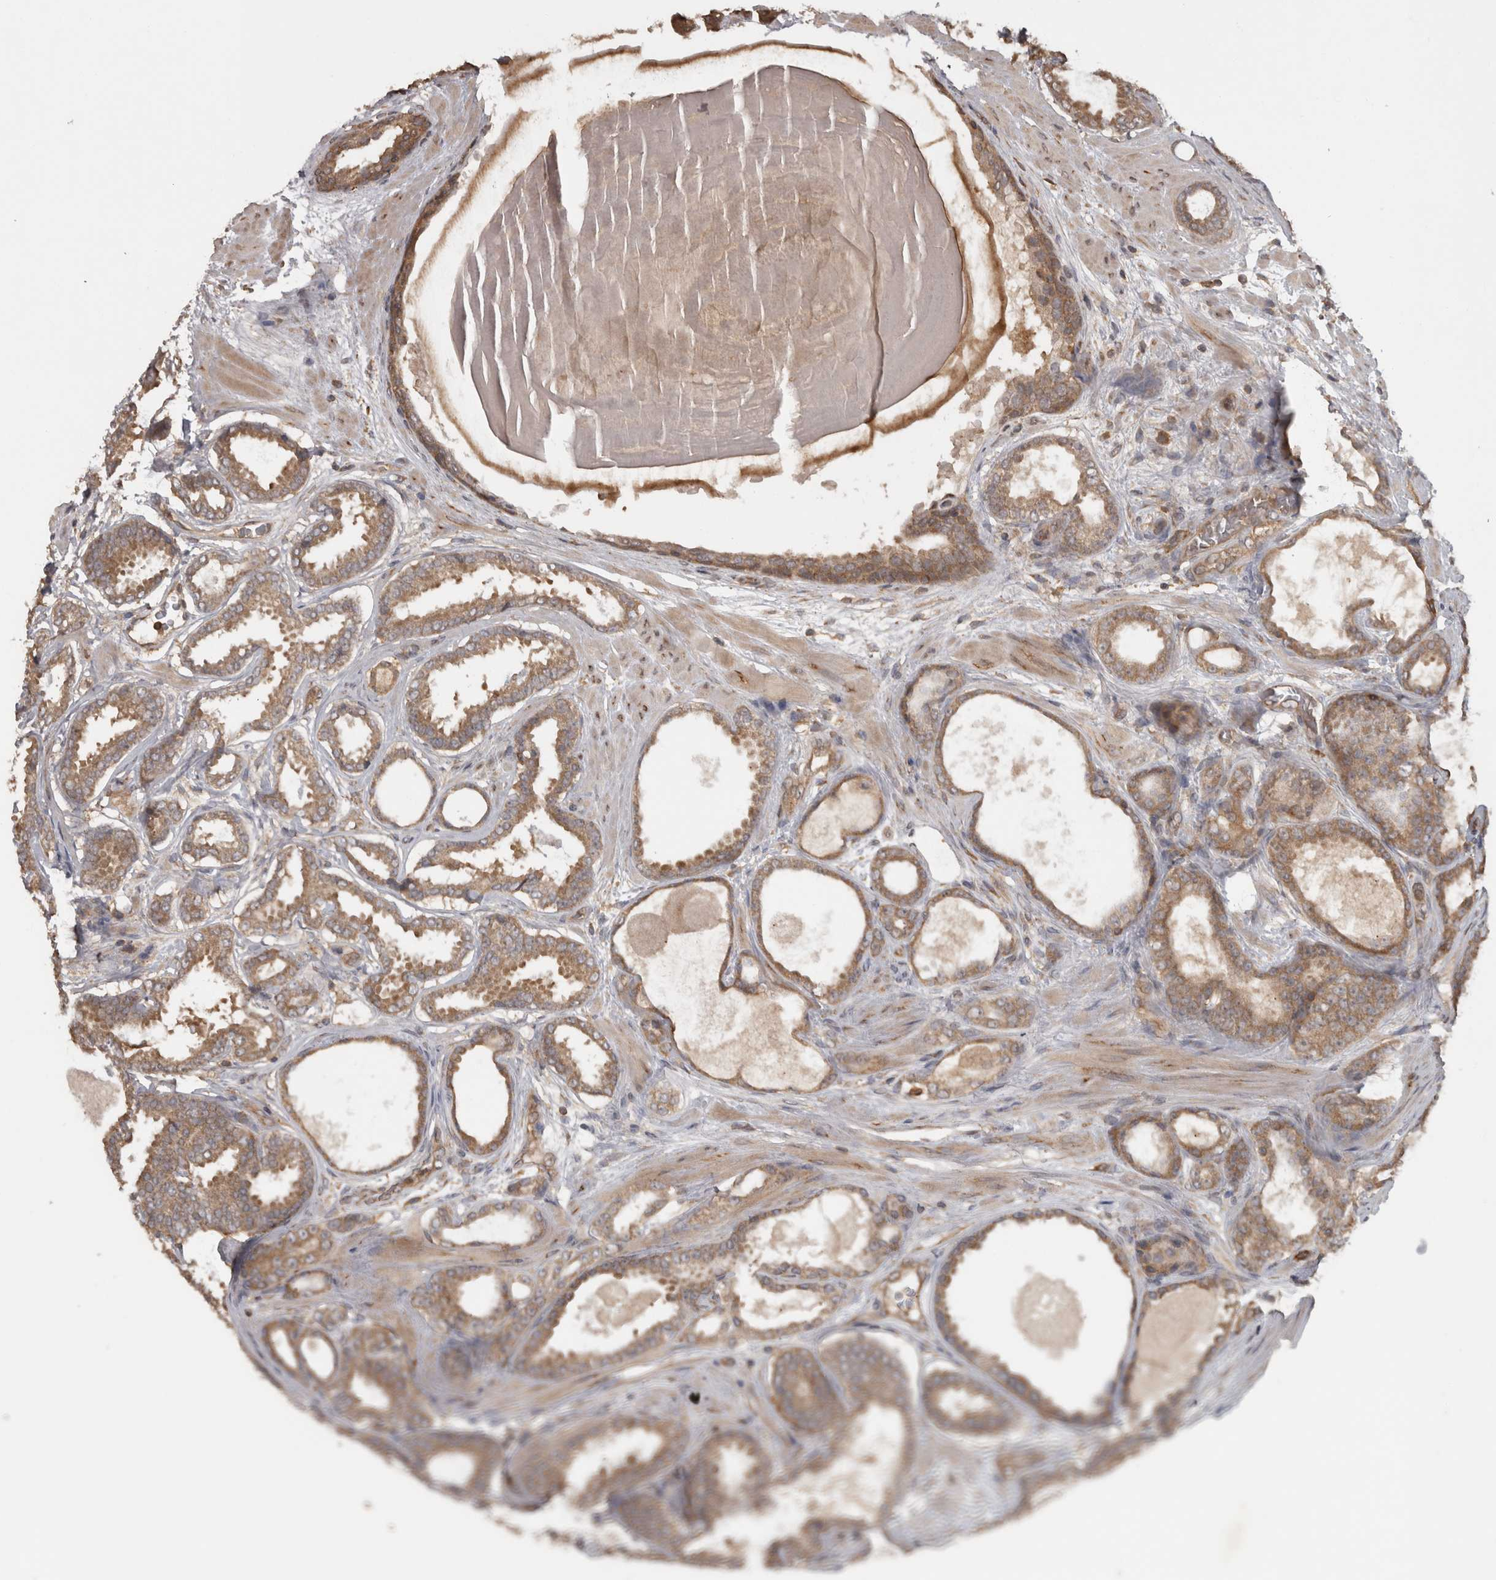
{"staining": {"intensity": "moderate", "quantity": ">75%", "location": "cytoplasmic/membranous"}, "tissue": "prostate cancer", "cell_type": "Tumor cells", "image_type": "cancer", "snomed": [{"axis": "morphology", "description": "Adenocarcinoma, High grade"}, {"axis": "topography", "description": "Prostate"}], "caption": "Immunohistochemical staining of human prostate cancer (adenocarcinoma (high-grade)) shows medium levels of moderate cytoplasmic/membranous protein staining in about >75% of tumor cells. Immunohistochemistry (ihc) stains the protein of interest in brown and the nuclei are stained blue.", "gene": "MICU3", "patient": {"sex": "male", "age": 60}}